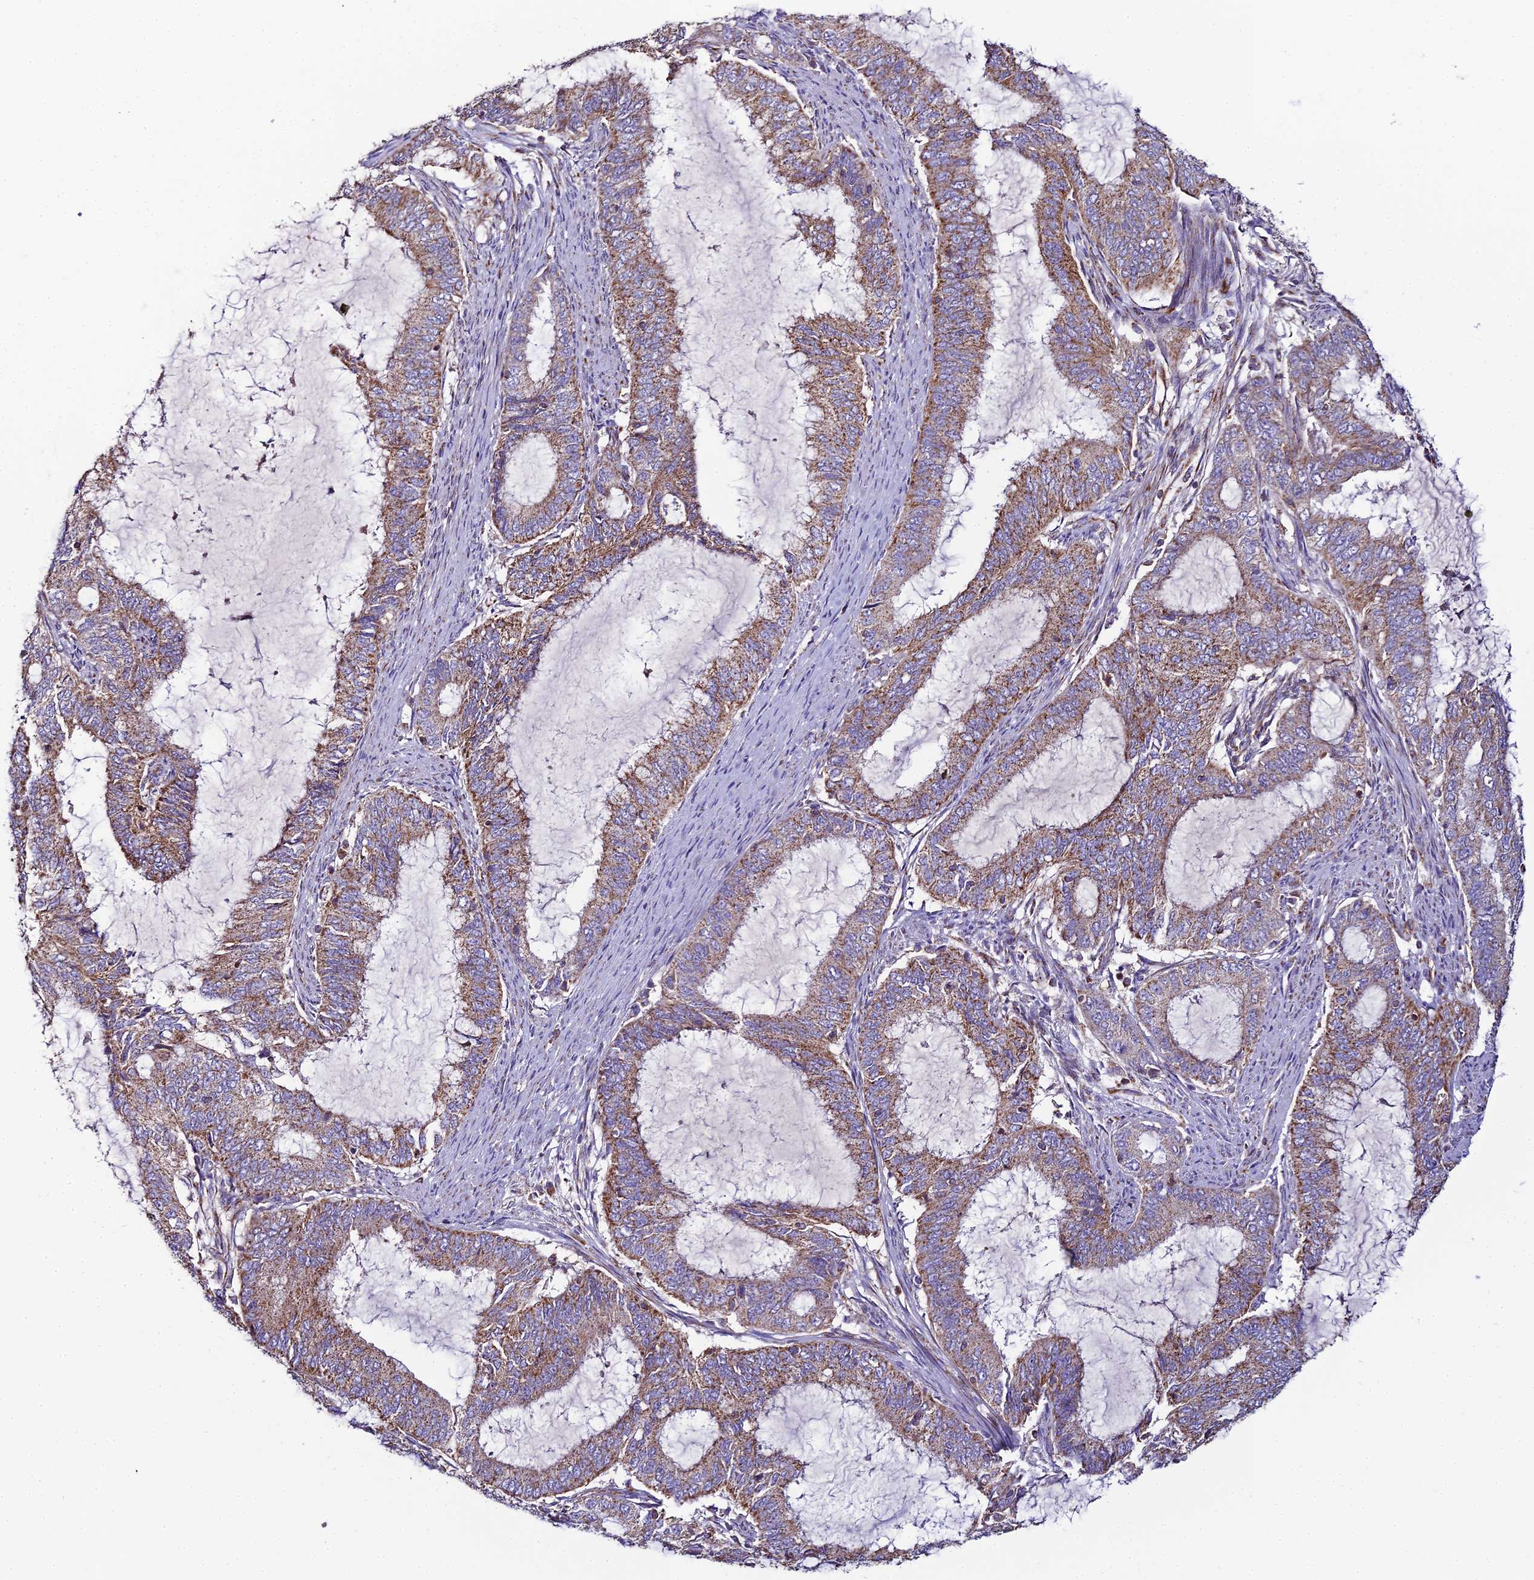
{"staining": {"intensity": "moderate", "quantity": ">75%", "location": "cytoplasmic/membranous"}, "tissue": "endometrial cancer", "cell_type": "Tumor cells", "image_type": "cancer", "snomed": [{"axis": "morphology", "description": "Adenocarcinoma, NOS"}, {"axis": "topography", "description": "Endometrium"}], "caption": "Tumor cells display medium levels of moderate cytoplasmic/membranous positivity in about >75% of cells in adenocarcinoma (endometrial). (IHC, brightfield microscopy, high magnification).", "gene": "NIPSNAP3A", "patient": {"sex": "female", "age": 51}}